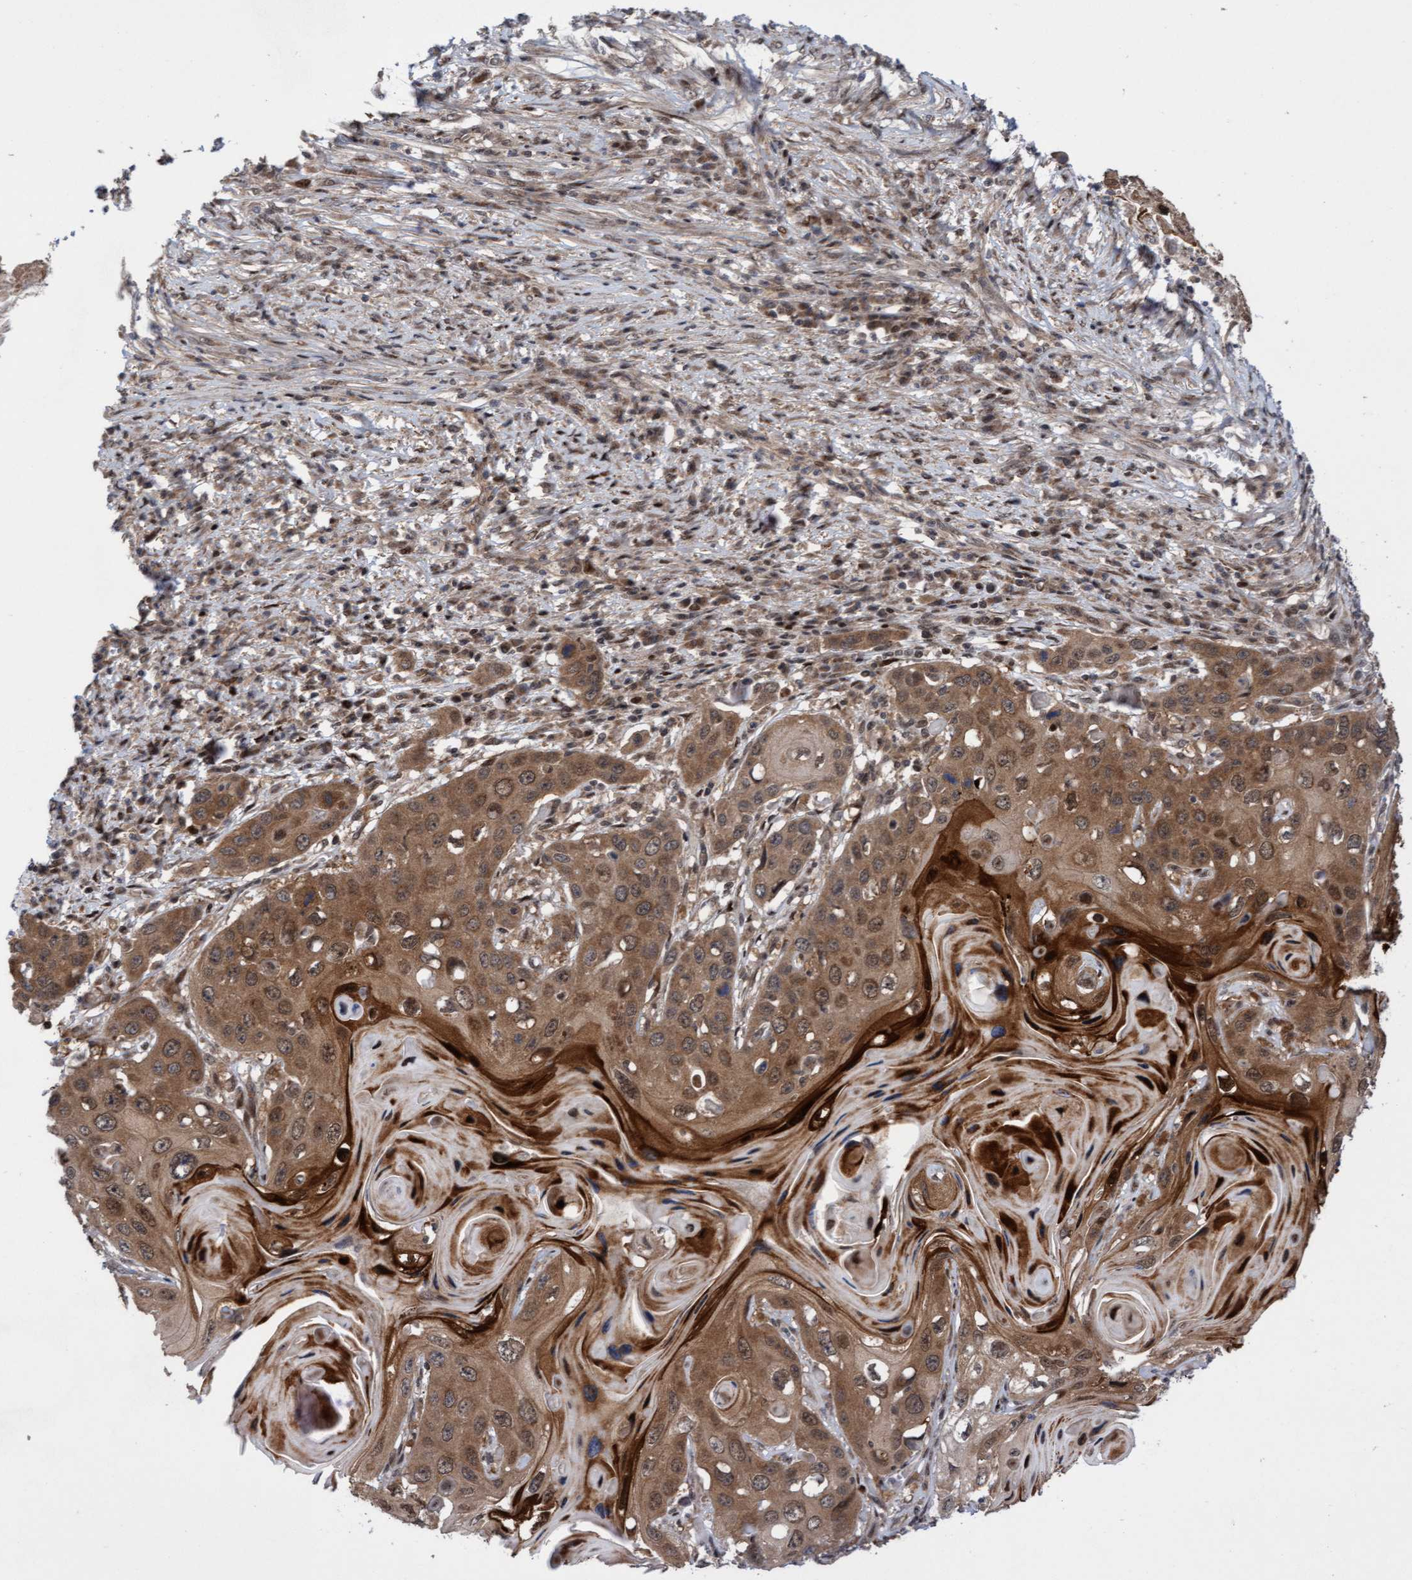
{"staining": {"intensity": "moderate", "quantity": ">75%", "location": "cytoplasmic/membranous"}, "tissue": "skin cancer", "cell_type": "Tumor cells", "image_type": "cancer", "snomed": [{"axis": "morphology", "description": "Squamous cell carcinoma, NOS"}, {"axis": "topography", "description": "Skin"}], "caption": "Immunohistochemical staining of human skin cancer (squamous cell carcinoma) demonstrates medium levels of moderate cytoplasmic/membranous positivity in about >75% of tumor cells.", "gene": "ITFG1", "patient": {"sex": "male", "age": 55}}